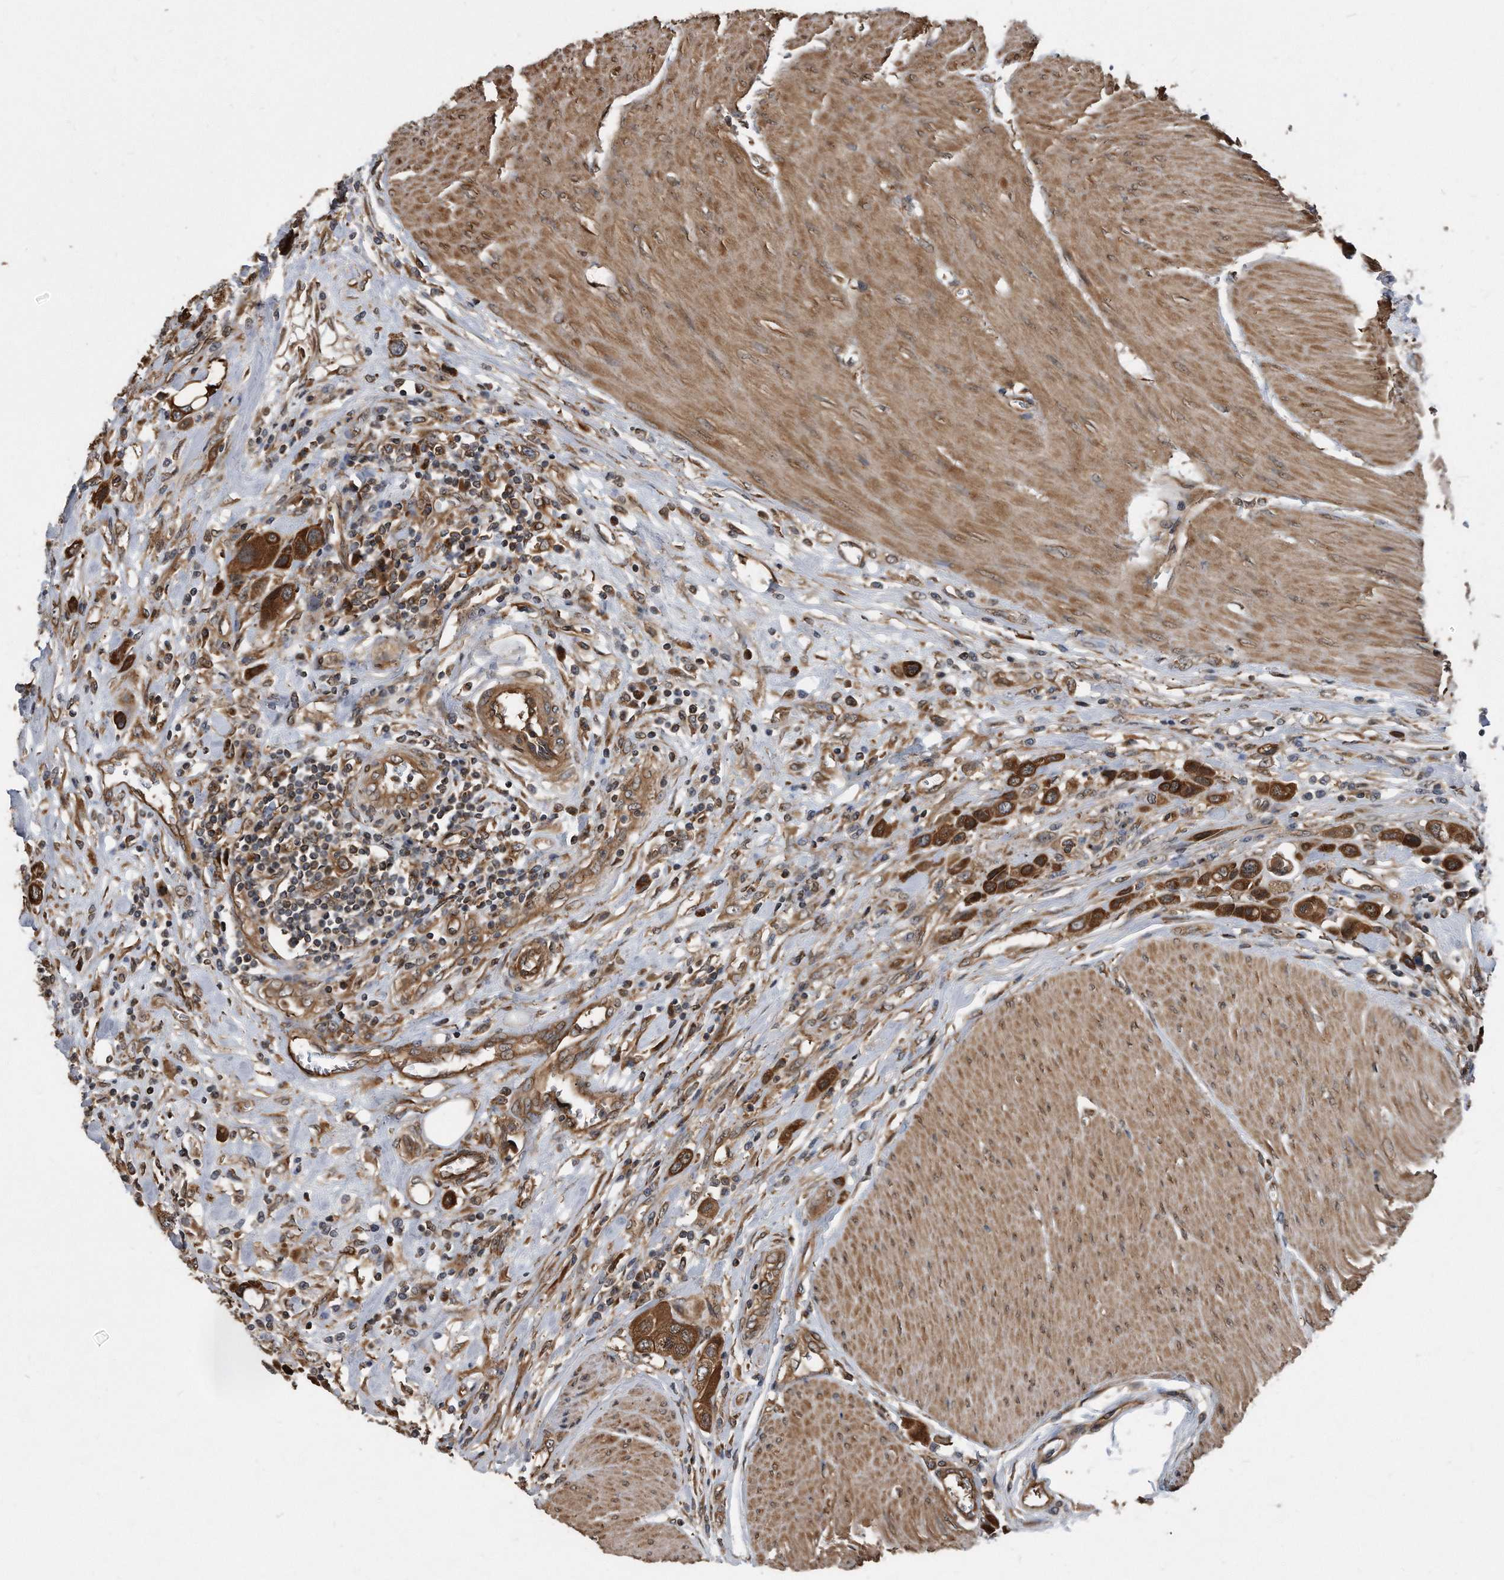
{"staining": {"intensity": "strong", "quantity": ">75%", "location": "cytoplasmic/membranous"}, "tissue": "urothelial cancer", "cell_type": "Tumor cells", "image_type": "cancer", "snomed": [{"axis": "morphology", "description": "Urothelial carcinoma, High grade"}, {"axis": "topography", "description": "Urinary bladder"}], "caption": "A brown stain shows strong cytoplasmic/membranous positivity of a protein in urothelial cancer tumor cells.", "gene": "FAM136A", "patient": {"sex": "male", "age": 50}}